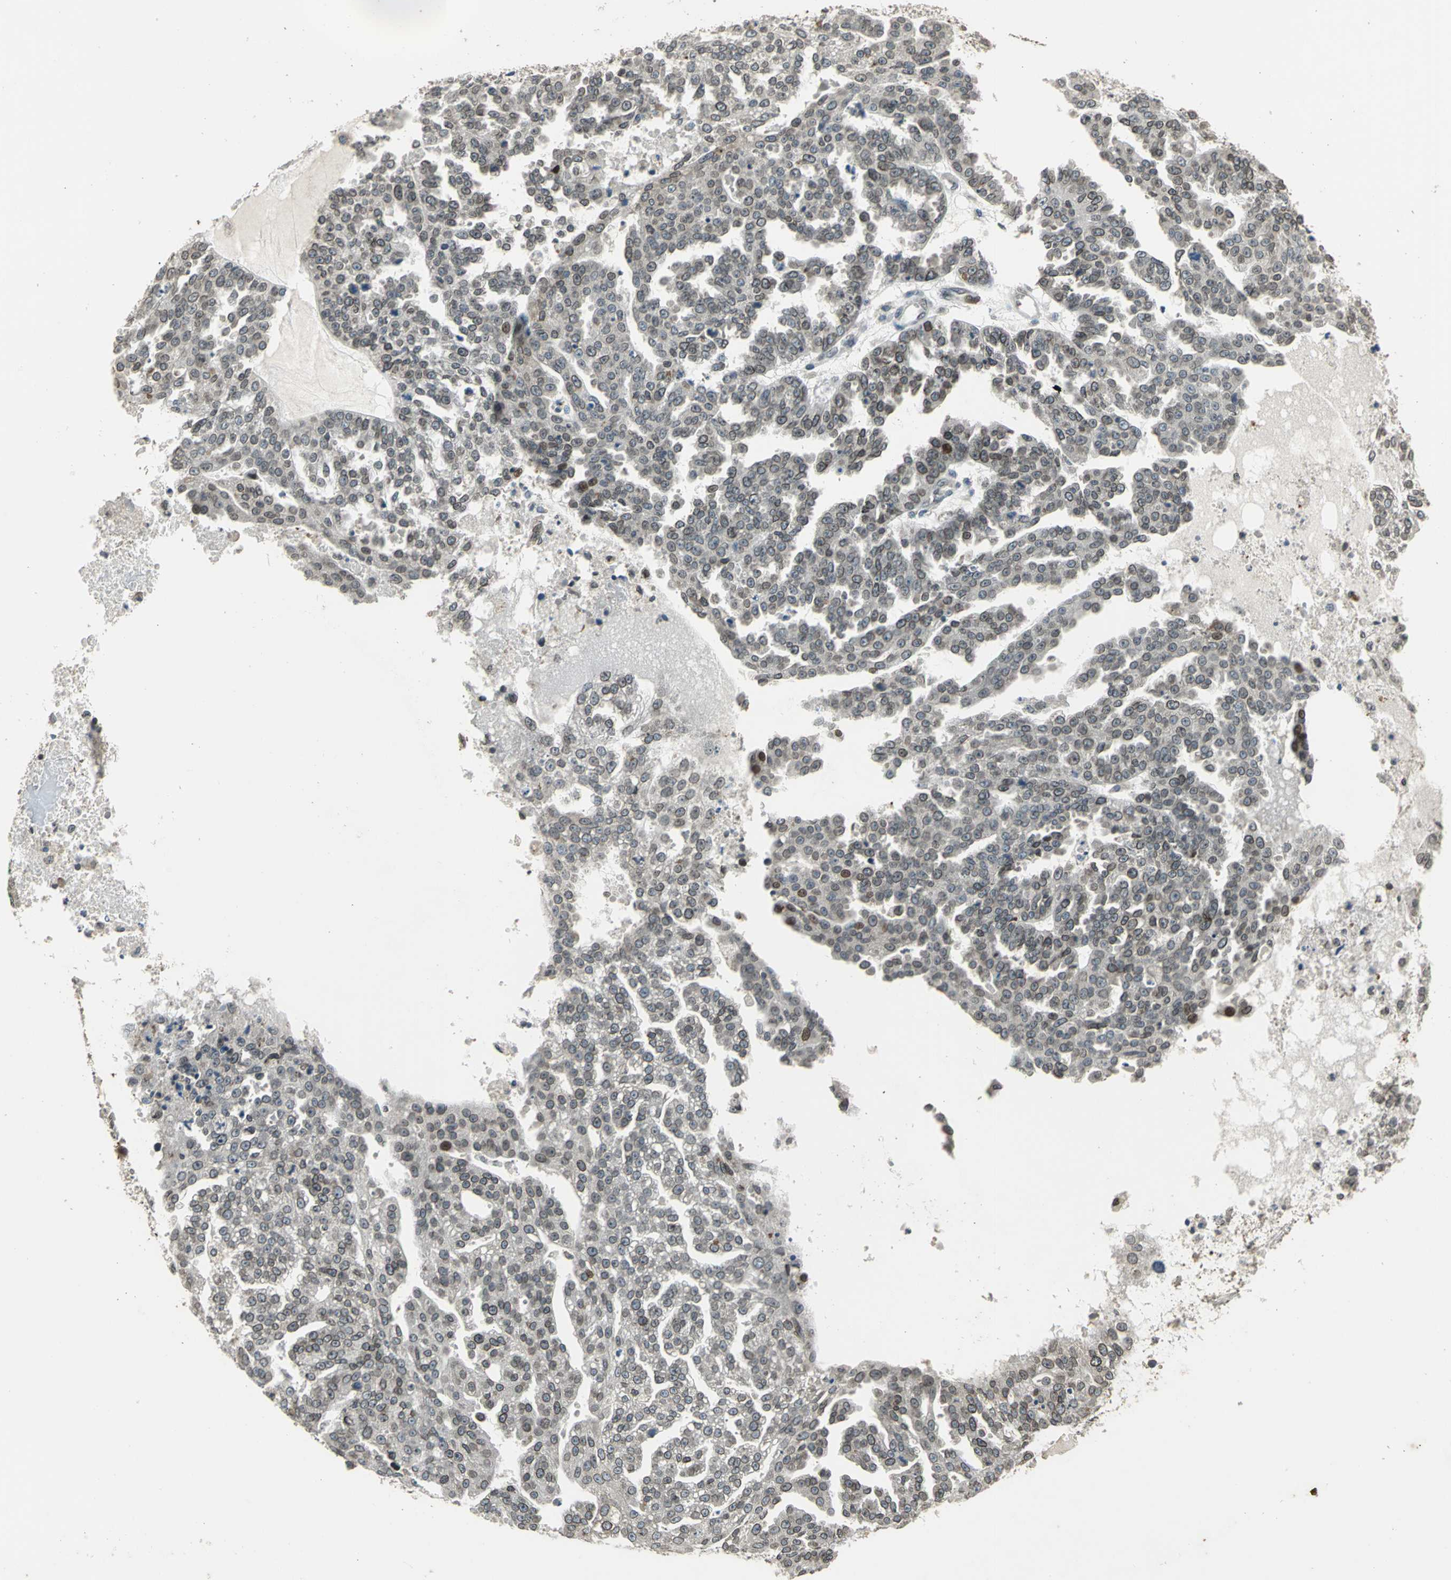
{"staining": {"intensity": "moderate", "quantity": "25%-75%", "location": "cytoplasmic/membranous,nuclear"}, "tissue": "ovarian cancer", "cell_type": "Tumor cells", "image_type": "cancer", "snomed": [{"axis": "morphology", "description": "Carcinoma, NOS"}, {"axis": "topography", "description": "Soft tissue"}, {"axis": "topography", "description": "Ovary"}], "caption": "Ovarian cancer (carcinoma) tissue demonstrates moderate cytoplasmic/membranous and nuclear staining in about 25%-75% of tumor cells (DAB (3,3'-diaminobenzidine) IHC with brightfield microscopy, high magnification).", "gene": "BRIP1", "patient": {"sex": "female", "age": 54}}